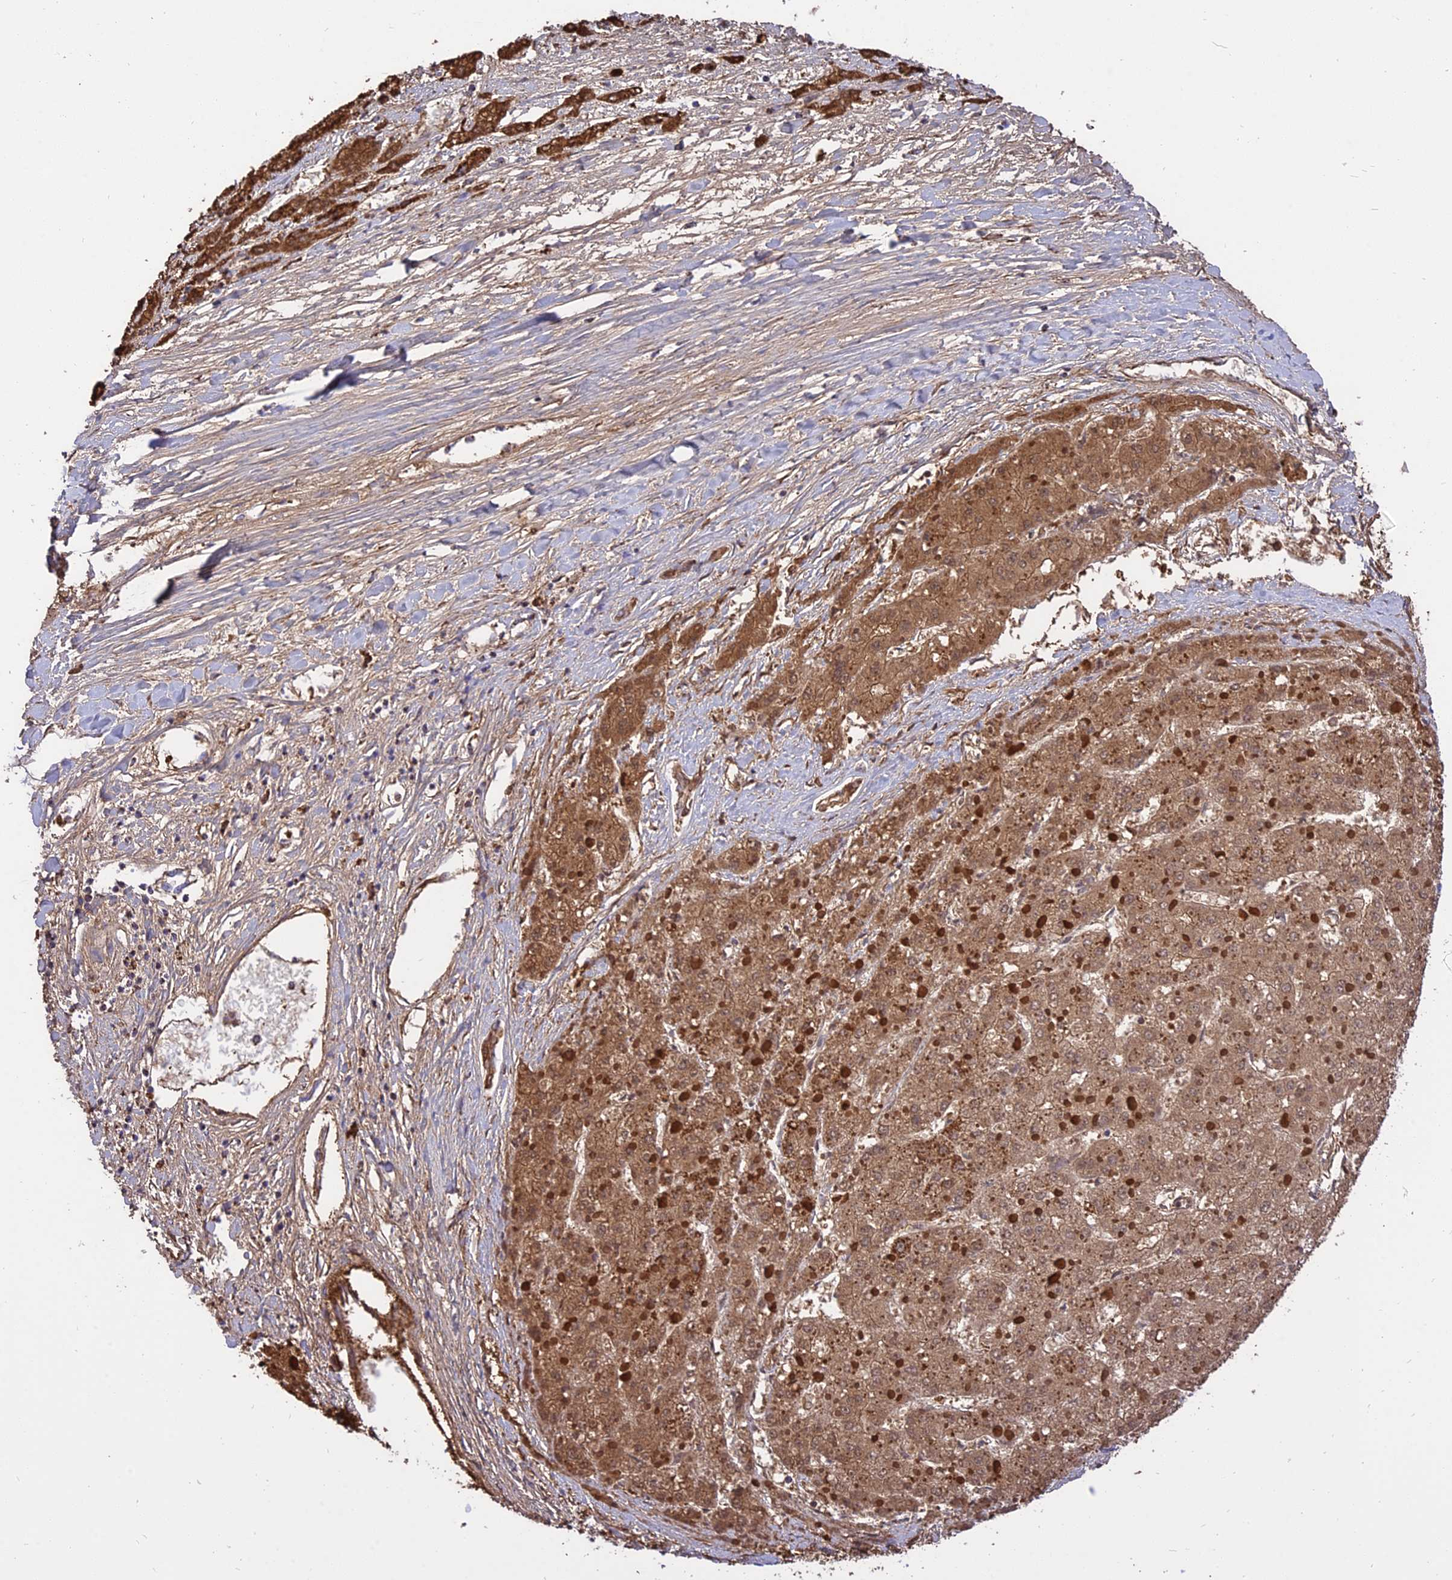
{"staining": {"intensity": "strong", "quantity": ">75%", "location": "cytoplasmic/membranous"}, "tissue": "liver cancer", "cell_type": "Tumor cells", "image_type": "cancer", "snomed": [{"axis": "morphology", "description": "Carcinoma, Hepatocellular, NOS"}, {"axis": "topography", "description": "Liver"}], "caption": "Immunohistochemistry (IHC) histopathology image of liver cancer stained for a protein (brown), which exhibits high levels of strong cytoplasmic/membranous positivity in about >75% of tumor cells.", "gene": "TTC4", "patient": {"sex": "female", "age": 73}}